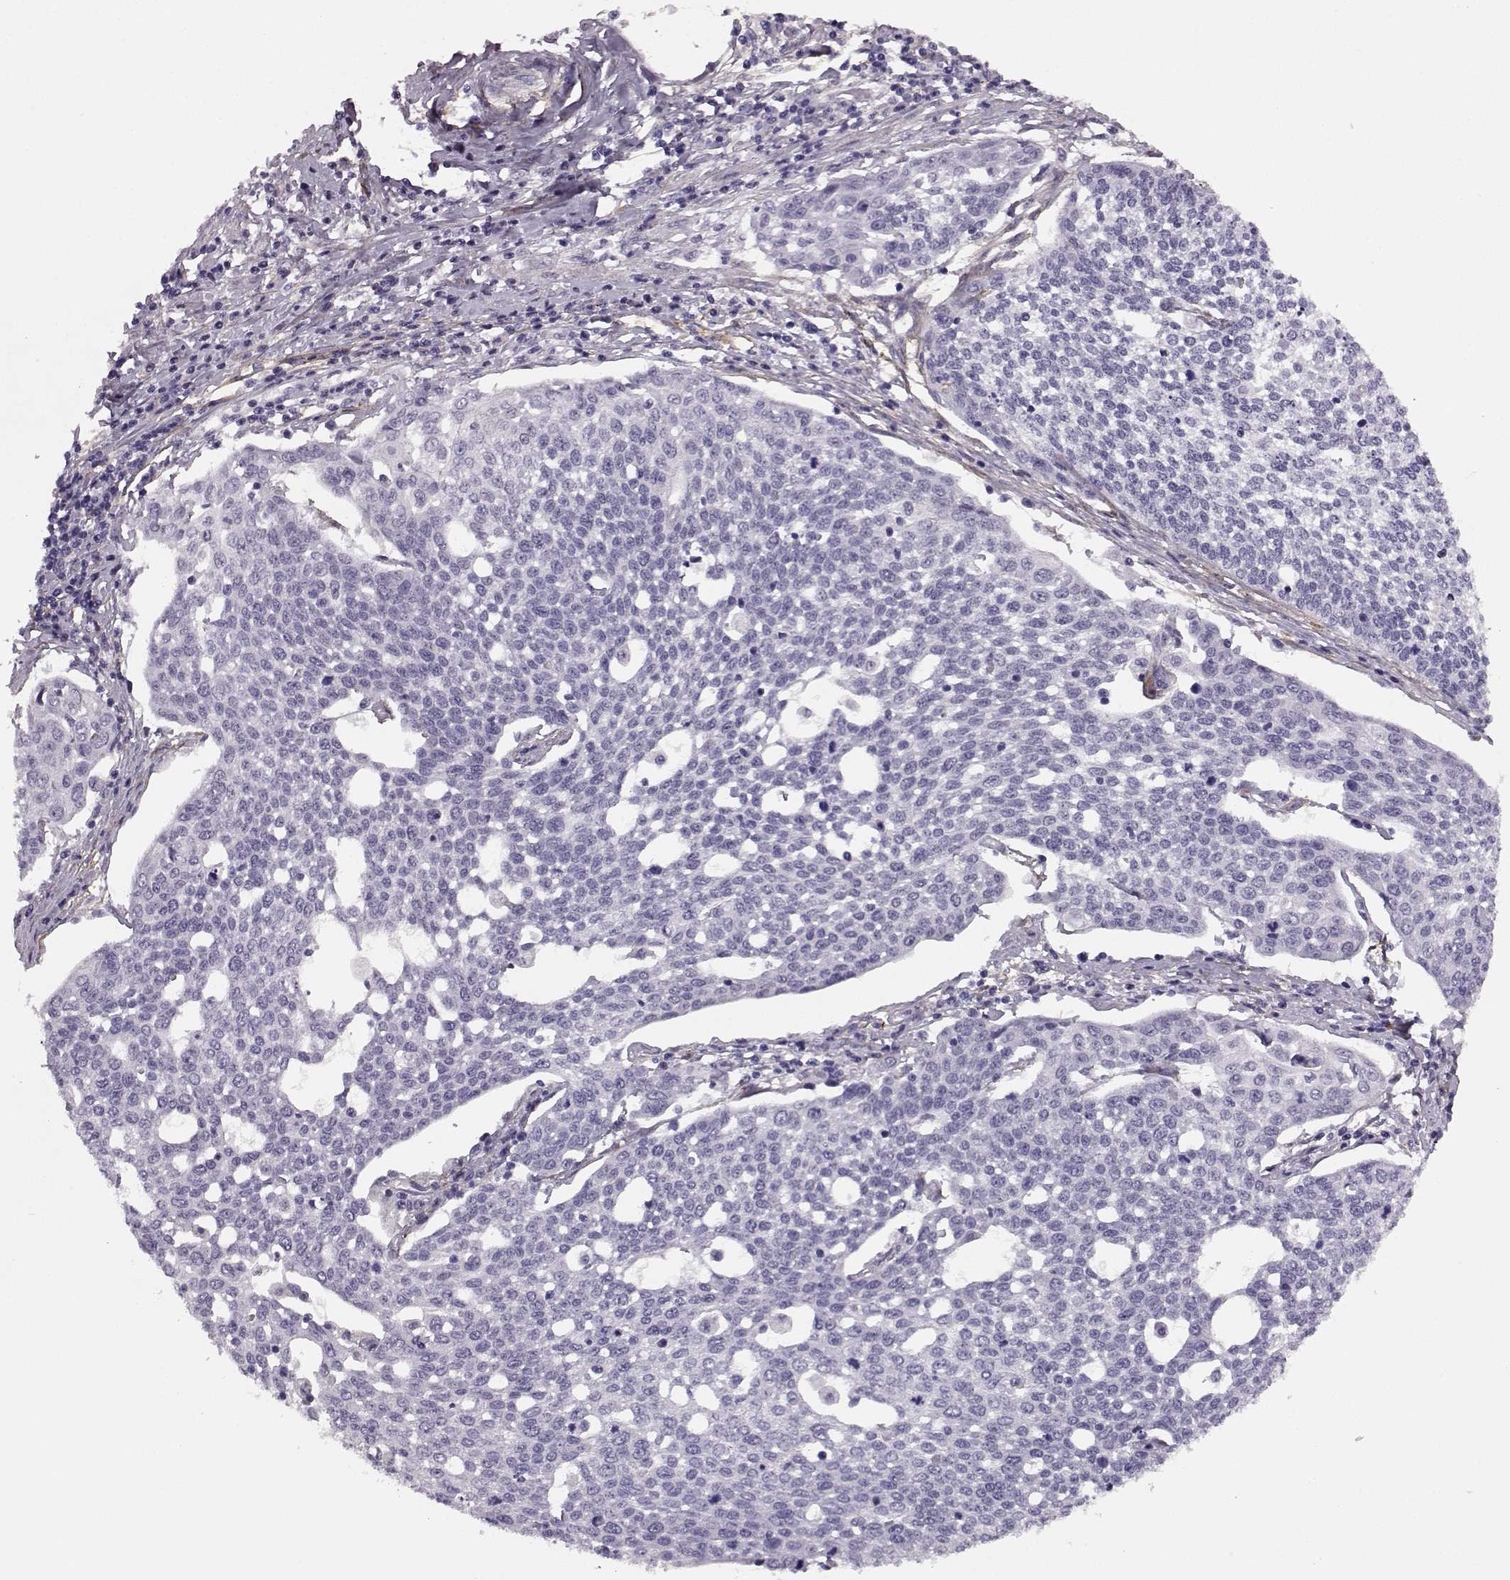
{"staining": {"intensity": "negative", "quantity": "none", "location": "none"}, "tissue": "cervical cancer", "cell_type": "Tumor cells", "image_type": "cancer", "snomed": [{"axis": "morphology", "description": "Squamous cell carcinoma, NOS"}, {"axis": "topography", "description": "Cervix"}], "caption": "There is no significant positivity in tumor cells of cervical cancer (squamous cell carcinoma).", "gene": "TRIM69", "patient": {"sex": "female", "age": 34}}